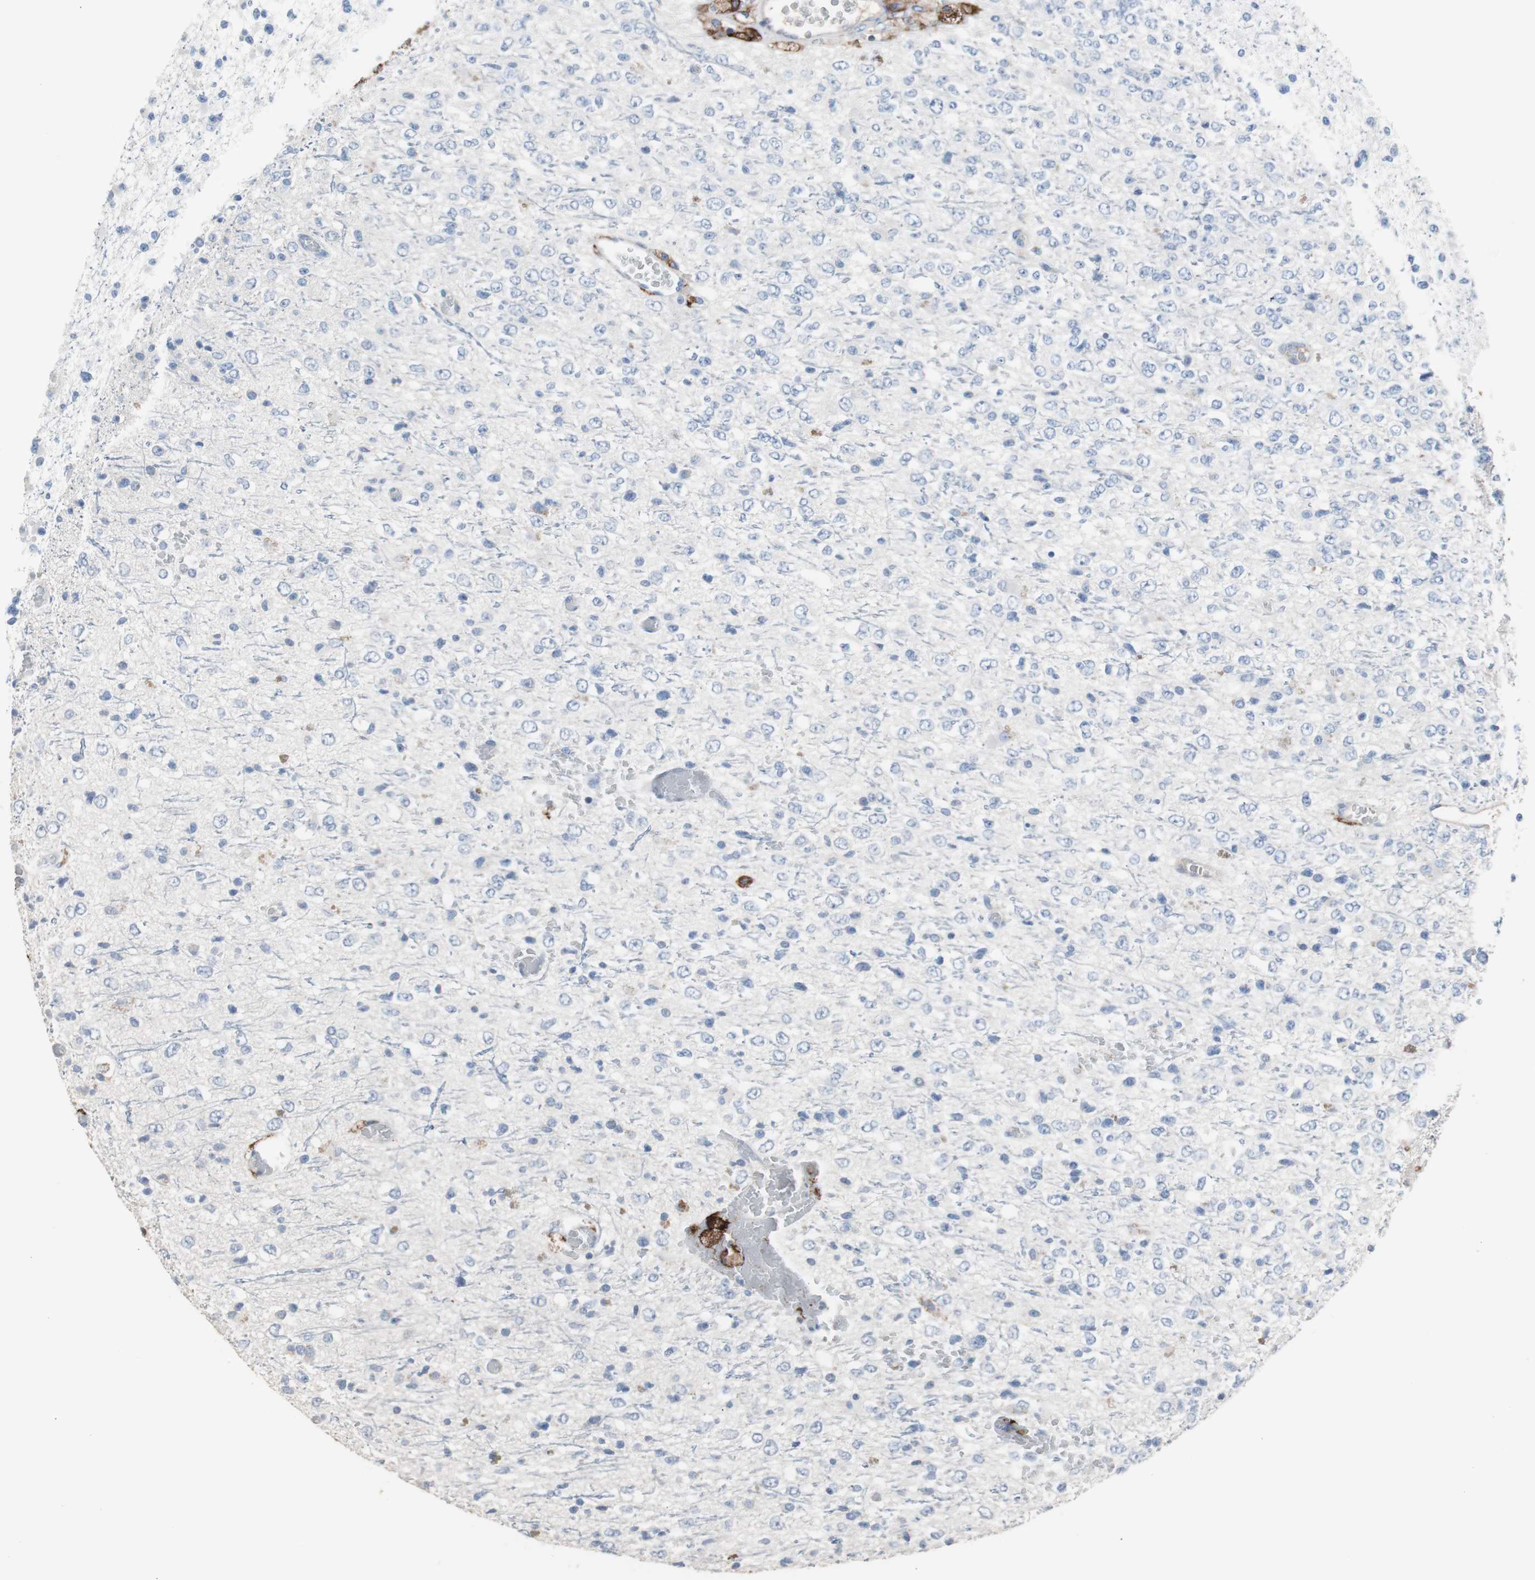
{"staining": {"intensity": "negative", "quantity": "none", "location": "none"}, "tissue": "glioma", "cell_type": "Tumor cells", "image_type": "cancer", "snomed": [{"axis": "morphology", "description": "Glioma, malignant, High grade"}, {"axis": "topography", "description": "pancreas cauda"}], "caption": "Glioma was stained to show a protein in brown. There is no significant expression in tumor cells.", "gene": "FCGR2B", "patient": {"sex": "male", "age": 60}}